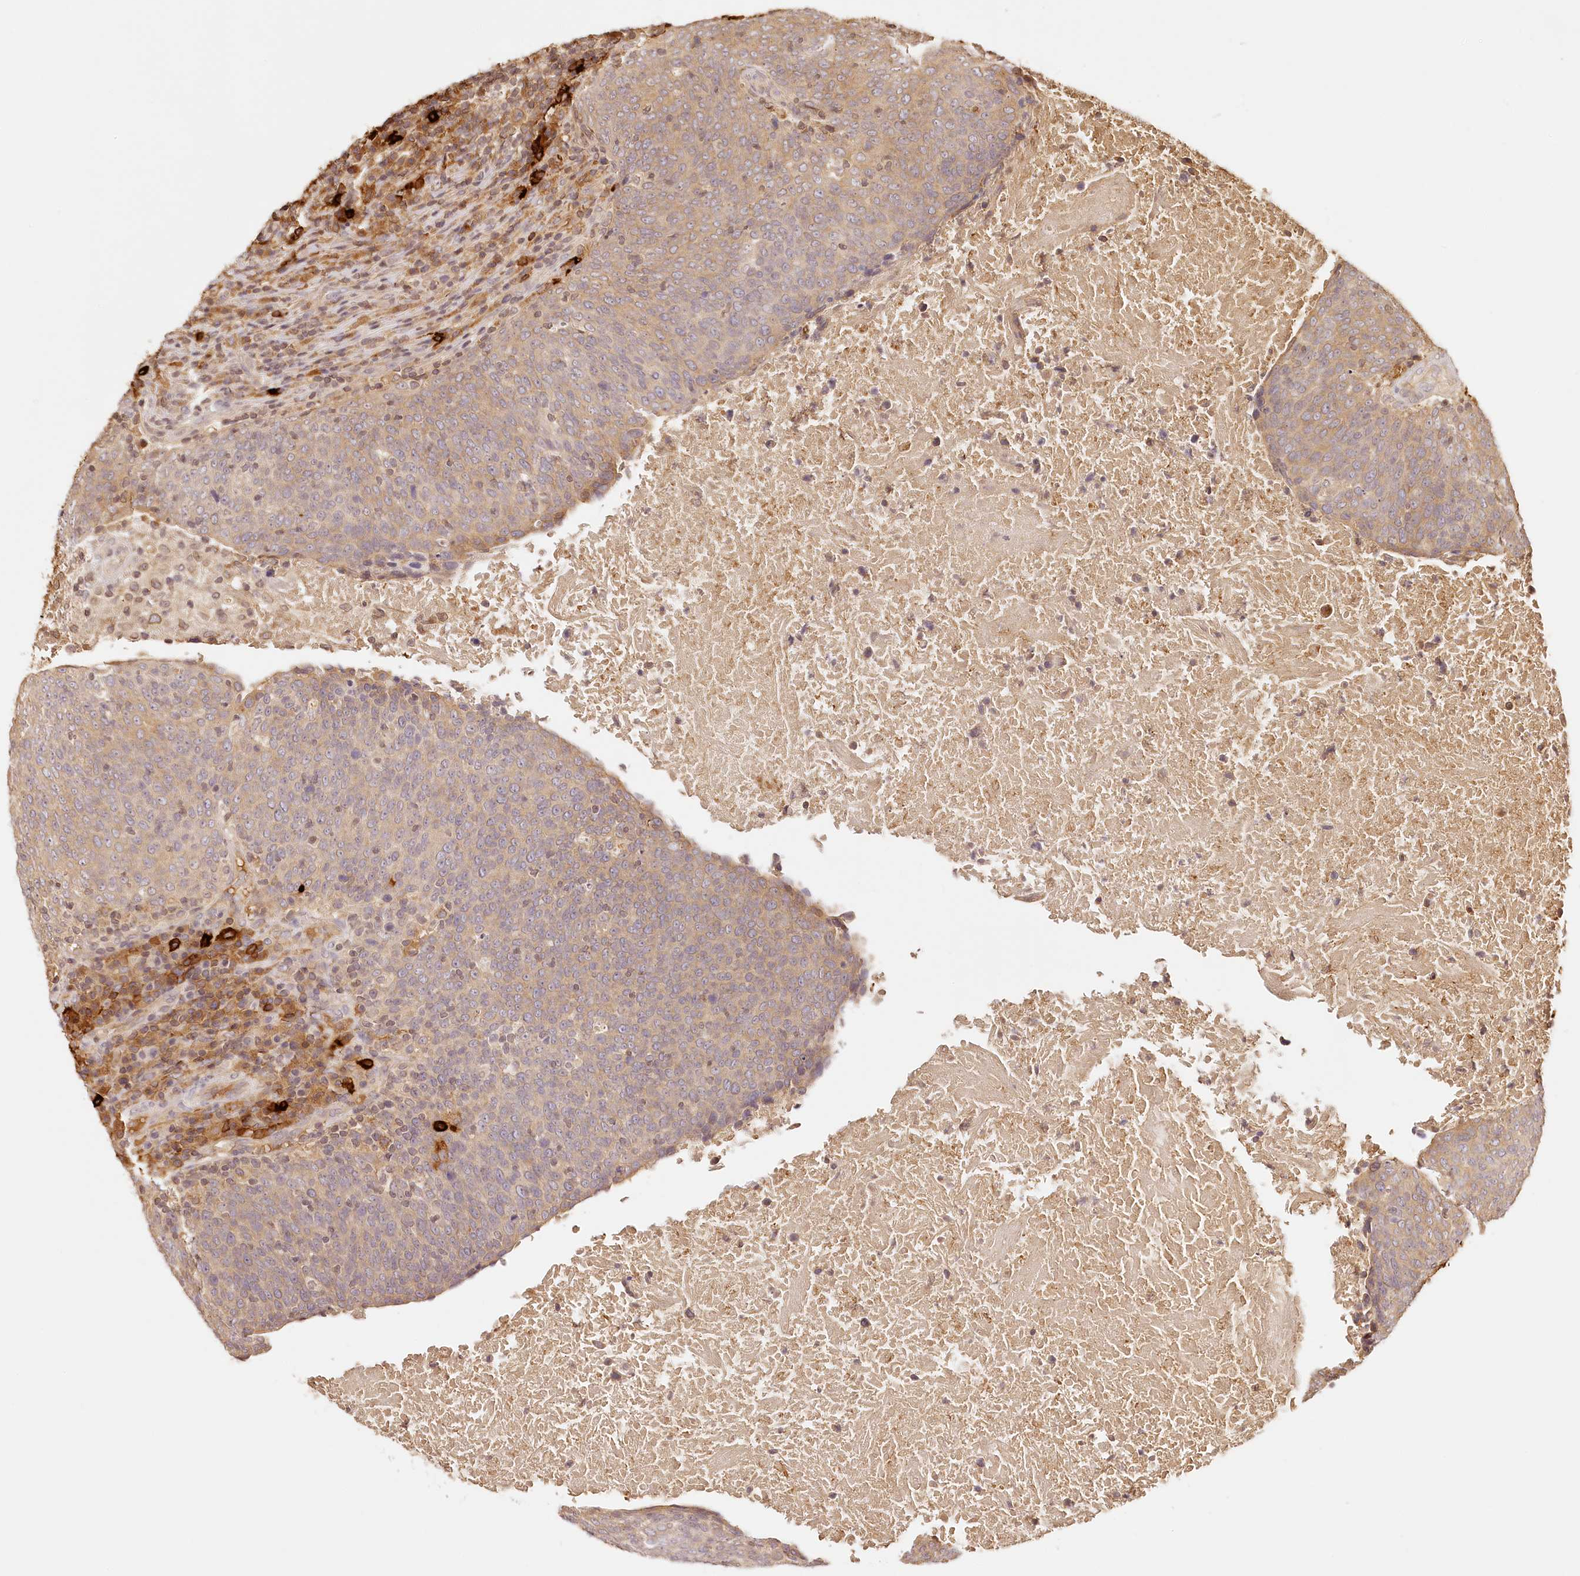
{"staining": {"intensity": "weak", "quantity": "25%-75%", "location": "cytoplasmic/membranous"}, "tissue": "head and neck cancer", "cell_type": "Tumor cells", "image_type": "cancer", "snomed": [{"axis": "morphology", "description": "Squamous cell carcinoma, NOS"}, {"axis": "morphology", "description": "Squamous cell carcinoma, metastatic, NOS"}, {"axis": "topography", "description": "Lymph node"}, {"axis": "topography", "description": "Head-Neck"}], "caption": "Head and neck cancer tissue shows weak cytoplasmic/membranous positivity in approximately 25%-75% of tumor cells The protein of interest is shown in brown color, while the nuclei are stained blue.", "gene": "SYNGR1", "patient": {"sex": "male", "age": 62}}